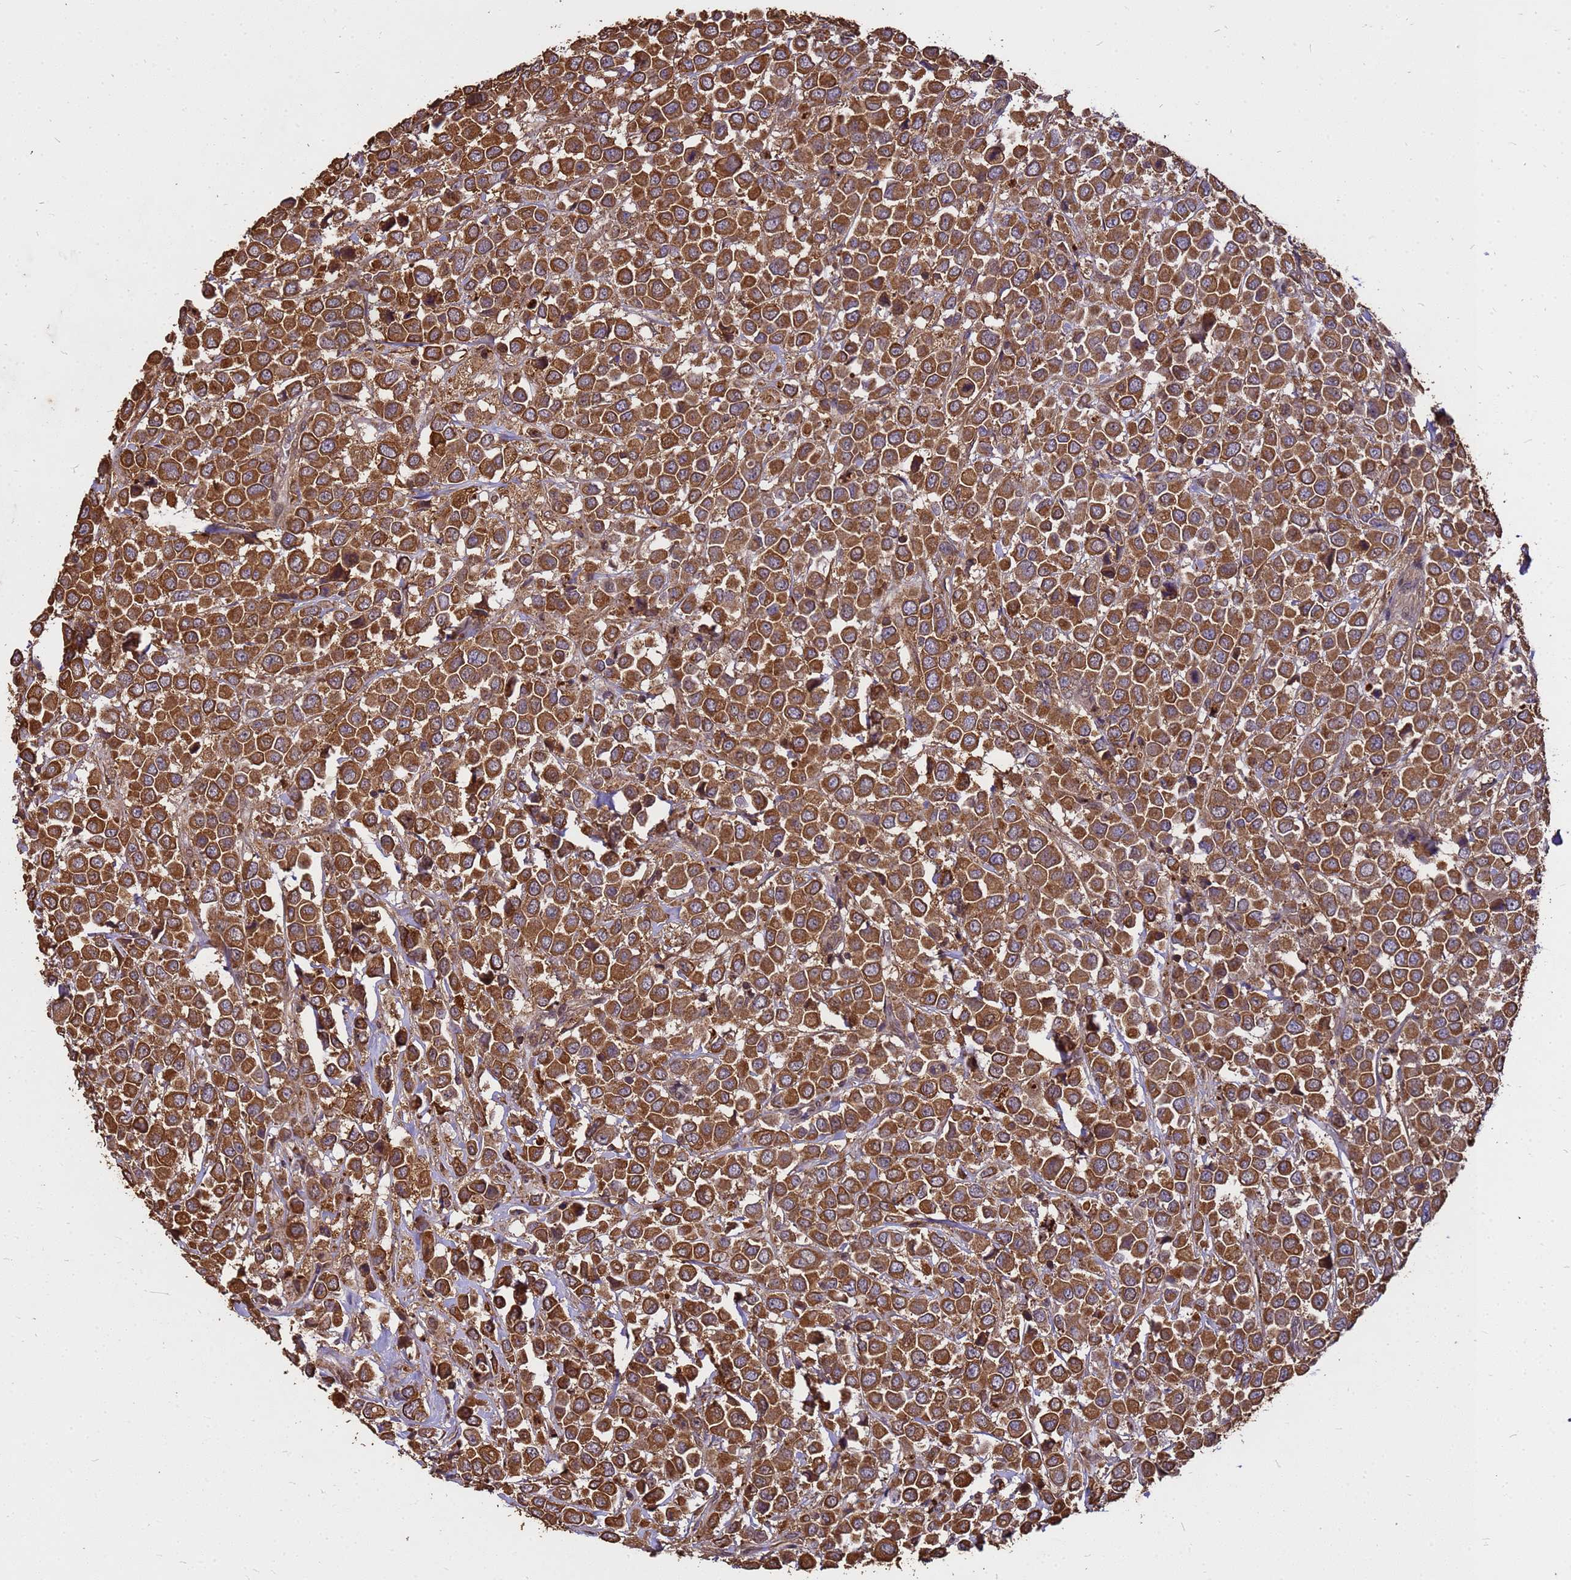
{"staining": {"intensity": "moderate", "quantity": ">75%", "location": "cytoplasmic/membranous"}, "tissue": "breast cancer", "cell_type": "Tumor cells", "image_type": "cancer", "snomed": [{"axis": "morphology", "description": "Duct carcinoma"}, {"axis": "topography", "description": "Breast"}], "caption": "Brown immunohistochemical staining in human breast cancer shows moderate cytoplasmic/membranous staining in about >75% of tumor cells.", "gene": "ZNF618", "patient": {"sex": "female", "age": 61}}